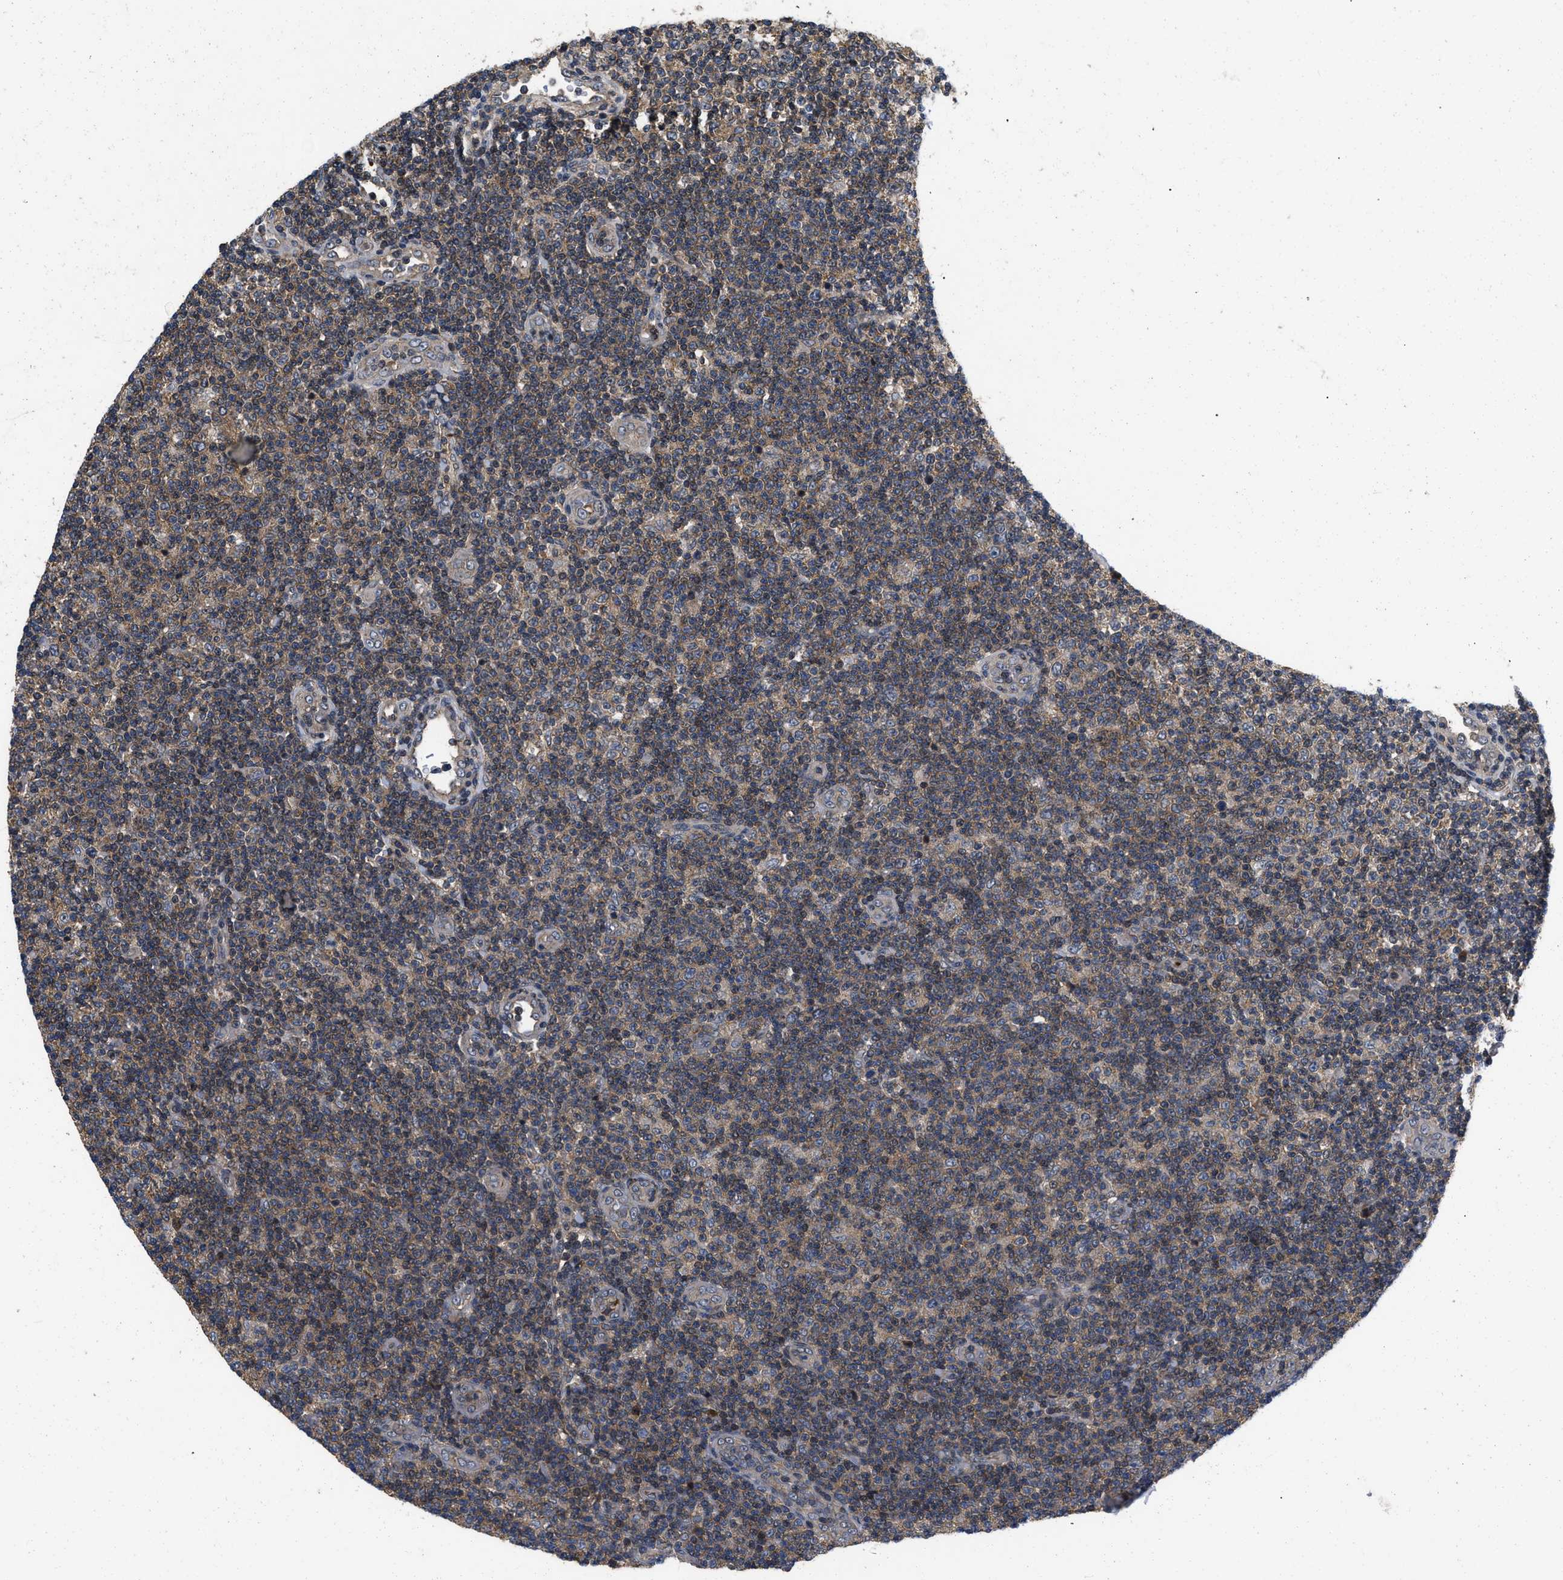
{"staining": {"intensity": "moderate", "quantity": "<25%", "location": "cytoplasmic/membranous"}, "tissue": "lymphoma", "cell_type": "Tumor cells", "image_type": "cancer", "snomed": [{"axis": "morphology", "description": "Malignant lymphoma, non-Hodgkin's type, Low grade"}, {"axis": "topography", "description": "Lymph node"}], "caption": "Brown immunohistochemical staining in human lymphoma exhibits moderate cytoplasmic/membranous positivity in about <25% of tumor cells.", "gene": "PRDM14", "patient": {"sex": "male", "age": 83}}